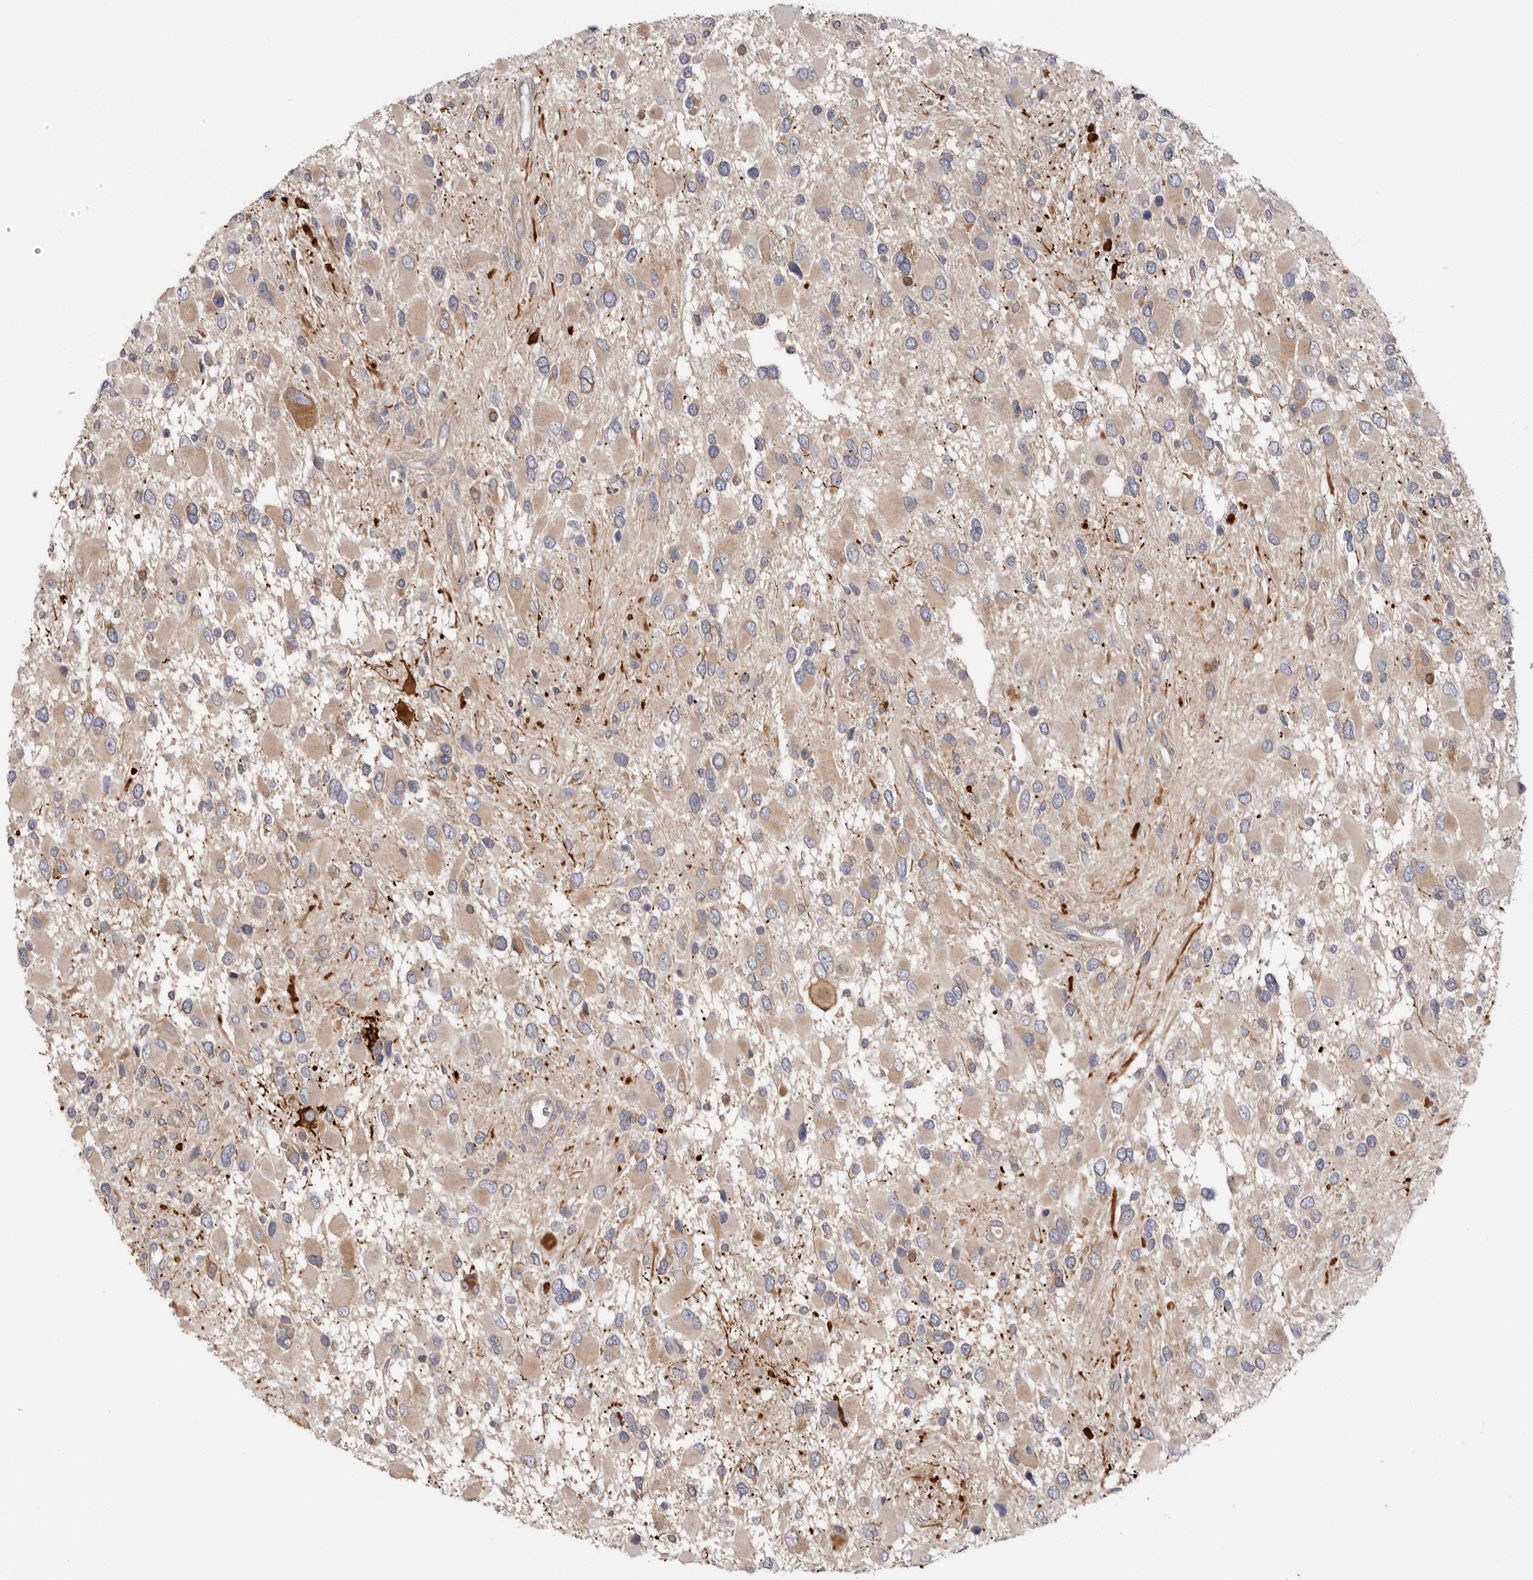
{"staining": {"intensity": "weak", "quantity": ">75%", "location": "cytoplasmic/membranous"}, "tissue": "glioma", "cell_type": "Tumor cells", "image_type": "cancer", "snomed": [{"axis": "morphology", "description": "Glioma, malignant, High grade"}, {"axis": "topography", "description": "Brain"}], "caption": "The photomicrograph shows immunohistochemical staining of glioma. There is weak cytoplasmic/membranous positivity is seen in about >75% of tumor cells.", "gene": "TMUB1", "patient": {"sex": "male", "age": 53}}